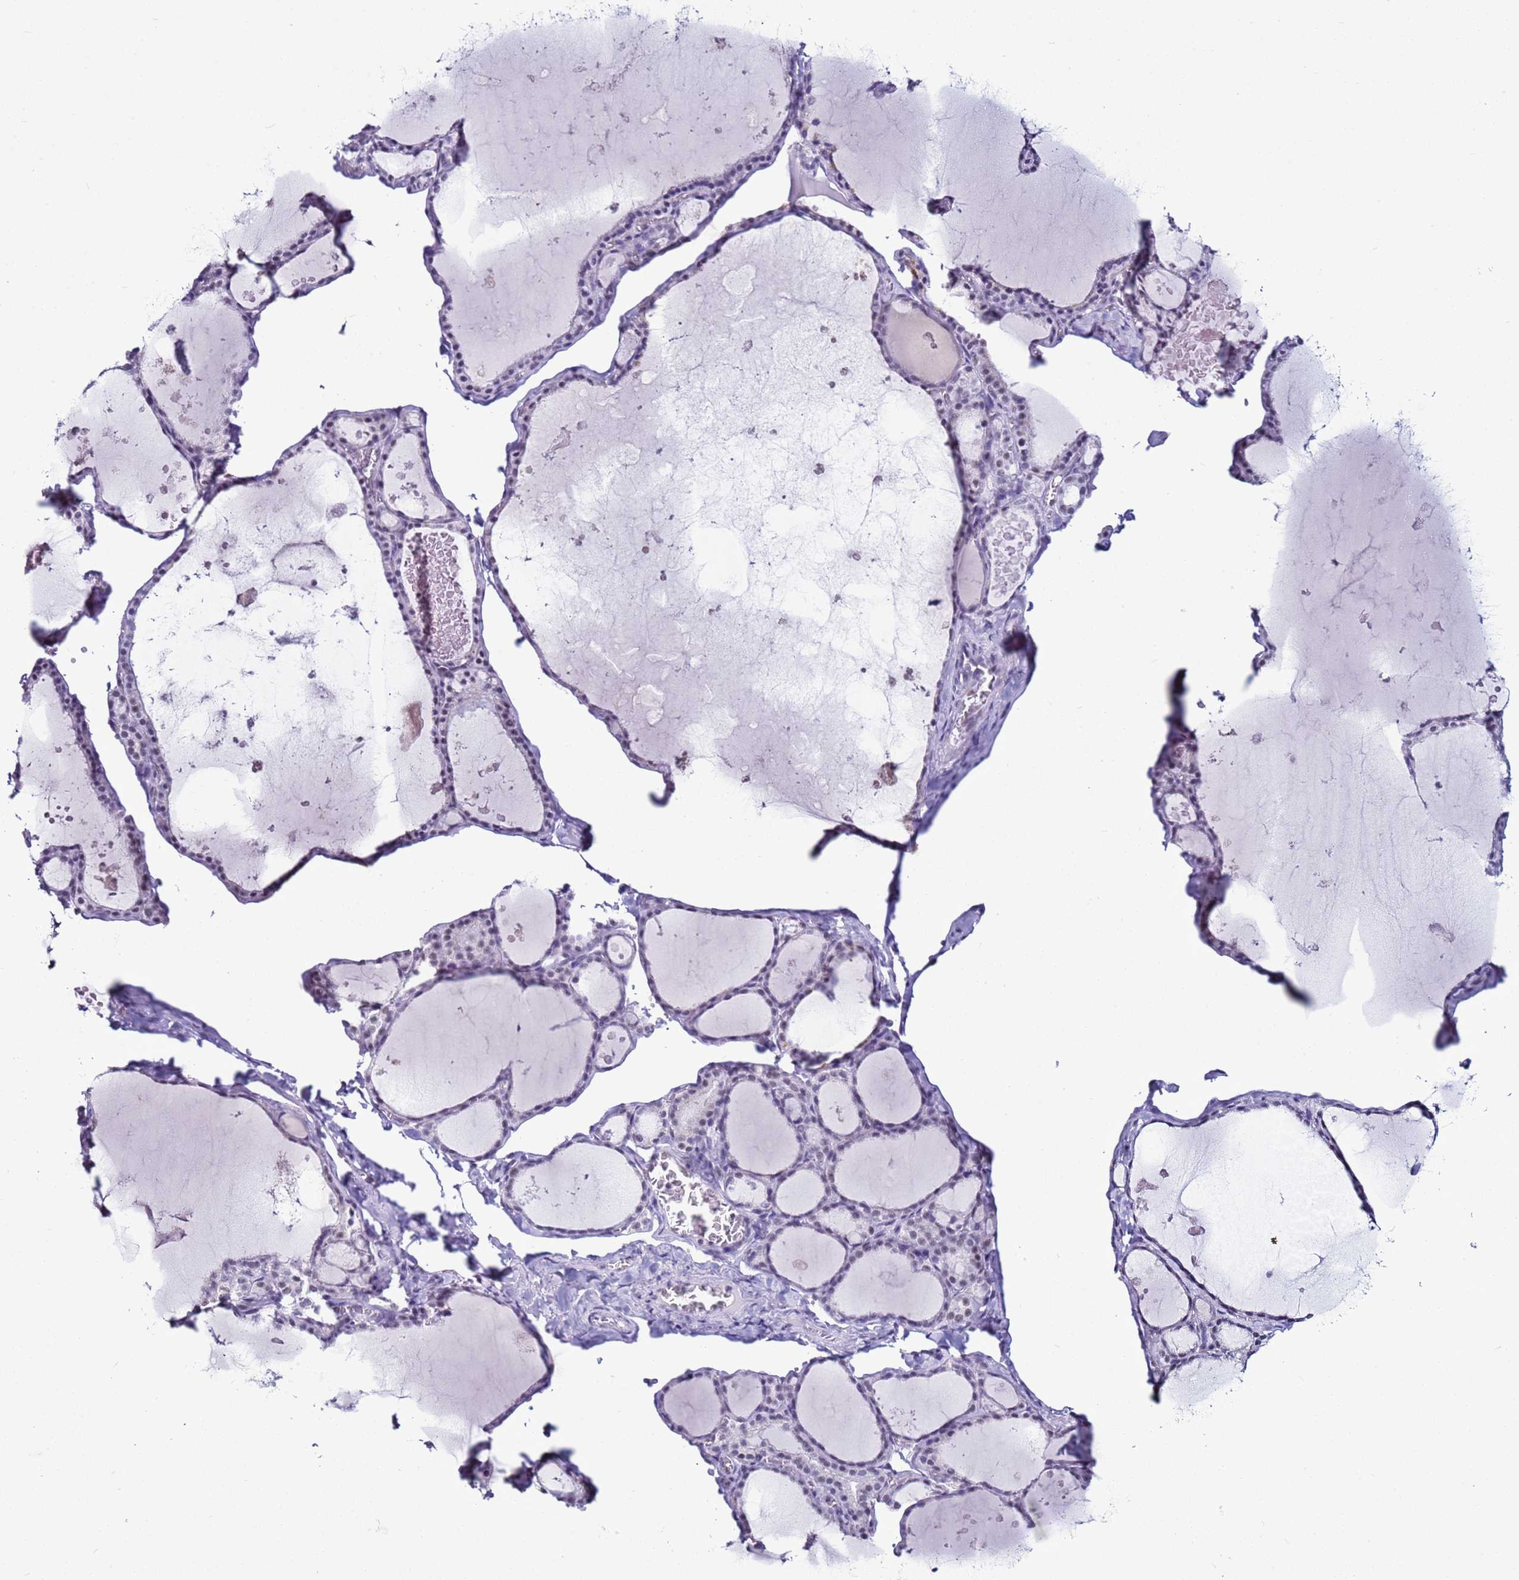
{"staining": {"intensity": "negative", "quantity": "none", "location": "none"}, "tissue": "thyroid gland", "cell_type": "Glandular cells", "image_type": "normal", "snomed": [{"axis": "morphology", "description": "Normal tissue, NOS"}, {"axis": "topography", "description": "Thyroid gland"}], "caption": "Glandular cells show no significant protein positivity in benign thyroid gland.", "gene": "DHX15", "patient": {"sex": "male", "age": 56}}